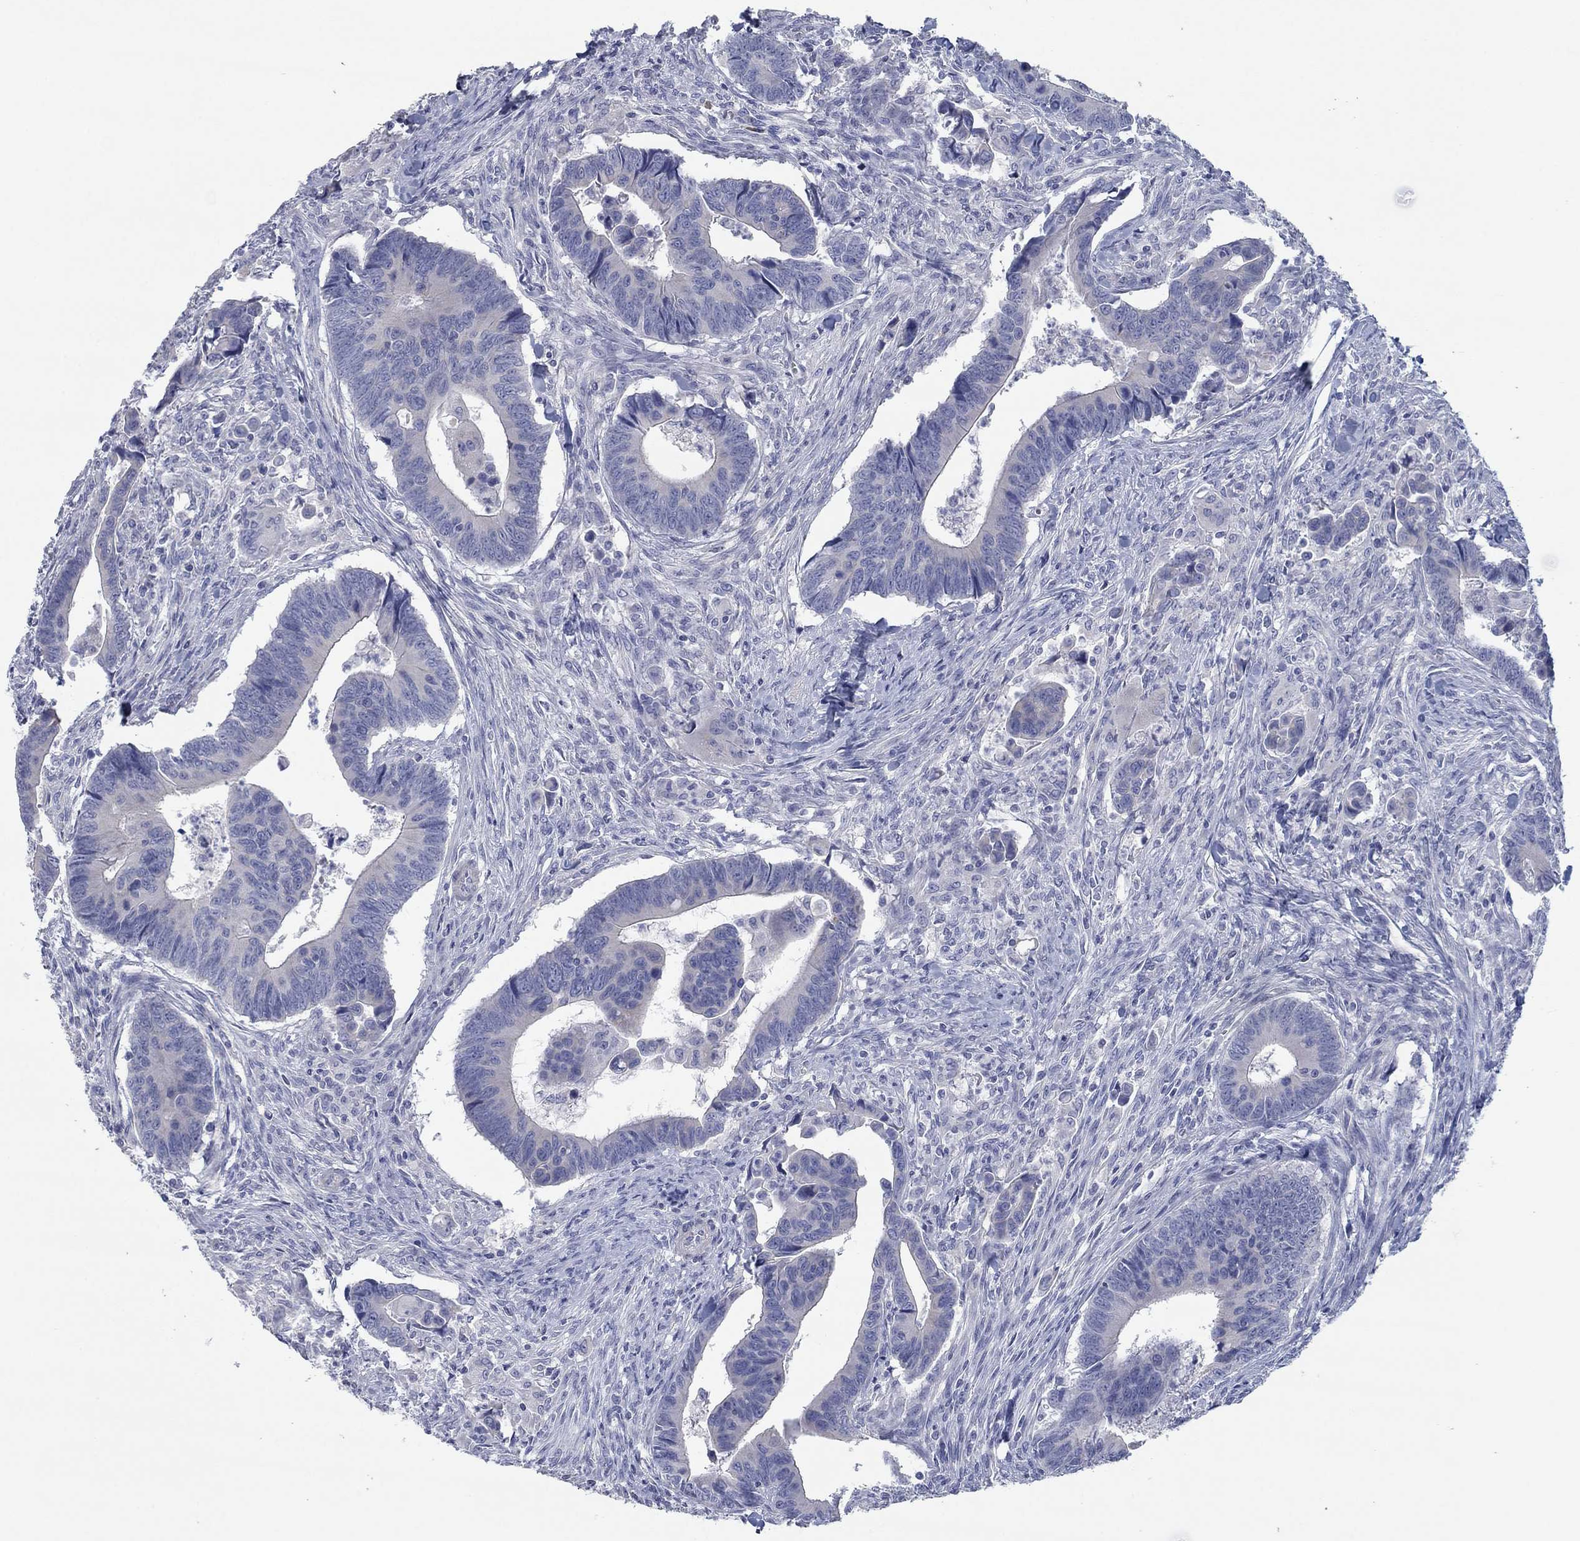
{"staining": {"intensity": "negative", "quantity": "none", "location": "none"}, "tissue": "colorectal cancer", "cell_type": "Tumor cells", "image_type": "cancer", "snomed": [{"axis": "morphology", "description": "Adenocarcinoma, NOS"}, {"axis": "topography", "description": "Rectum"}], "caption": "Tumor cells are negative for brown protein staining in colorectal cancer. The staining was performed using DAB (3,3'-diaminobenzidine) to visualize the protein expression in brown, while the nuclei were stained in blue with hematoxylin (Magnification: 20x).", "gene": "APOC3", "patient": {"sex": "male", "age": 67}}